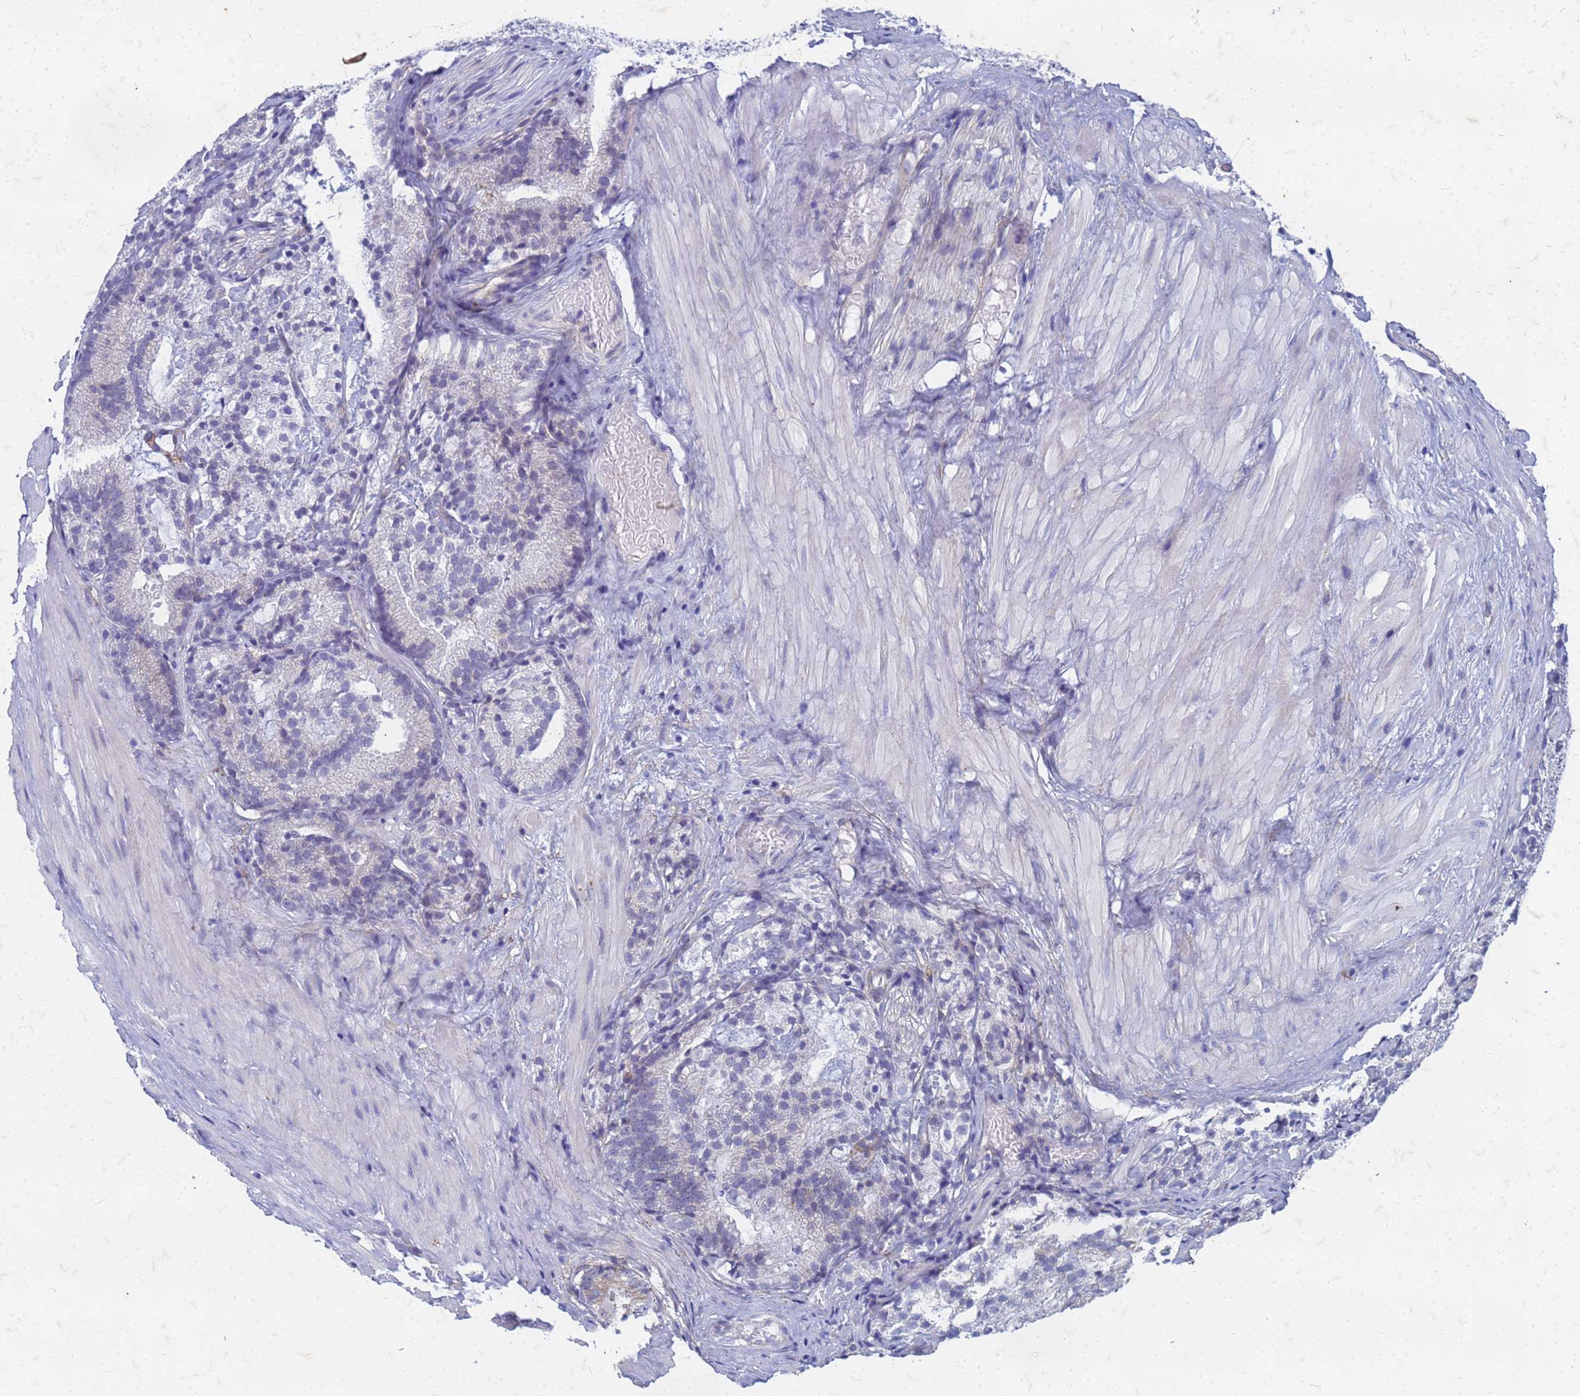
{"staining": {"intensity": "negative", "quantity": "none", "location": "none"}, "tissue": "prostate cancer", "cell_type": "Tumor cells", "image_type": "cancer", "snomed": [{"axis": "morphology", "description": "Adenocarcinoma, High grade"}, {"axis": "topography", "description": "Prostate"}], "caption": "There is no significant staining in tumor cells of prostate cancer (adenocarcinoma (high-grade)).", "gene": "TRIM64B", "patient": {"sex": "male", "age": 69}}